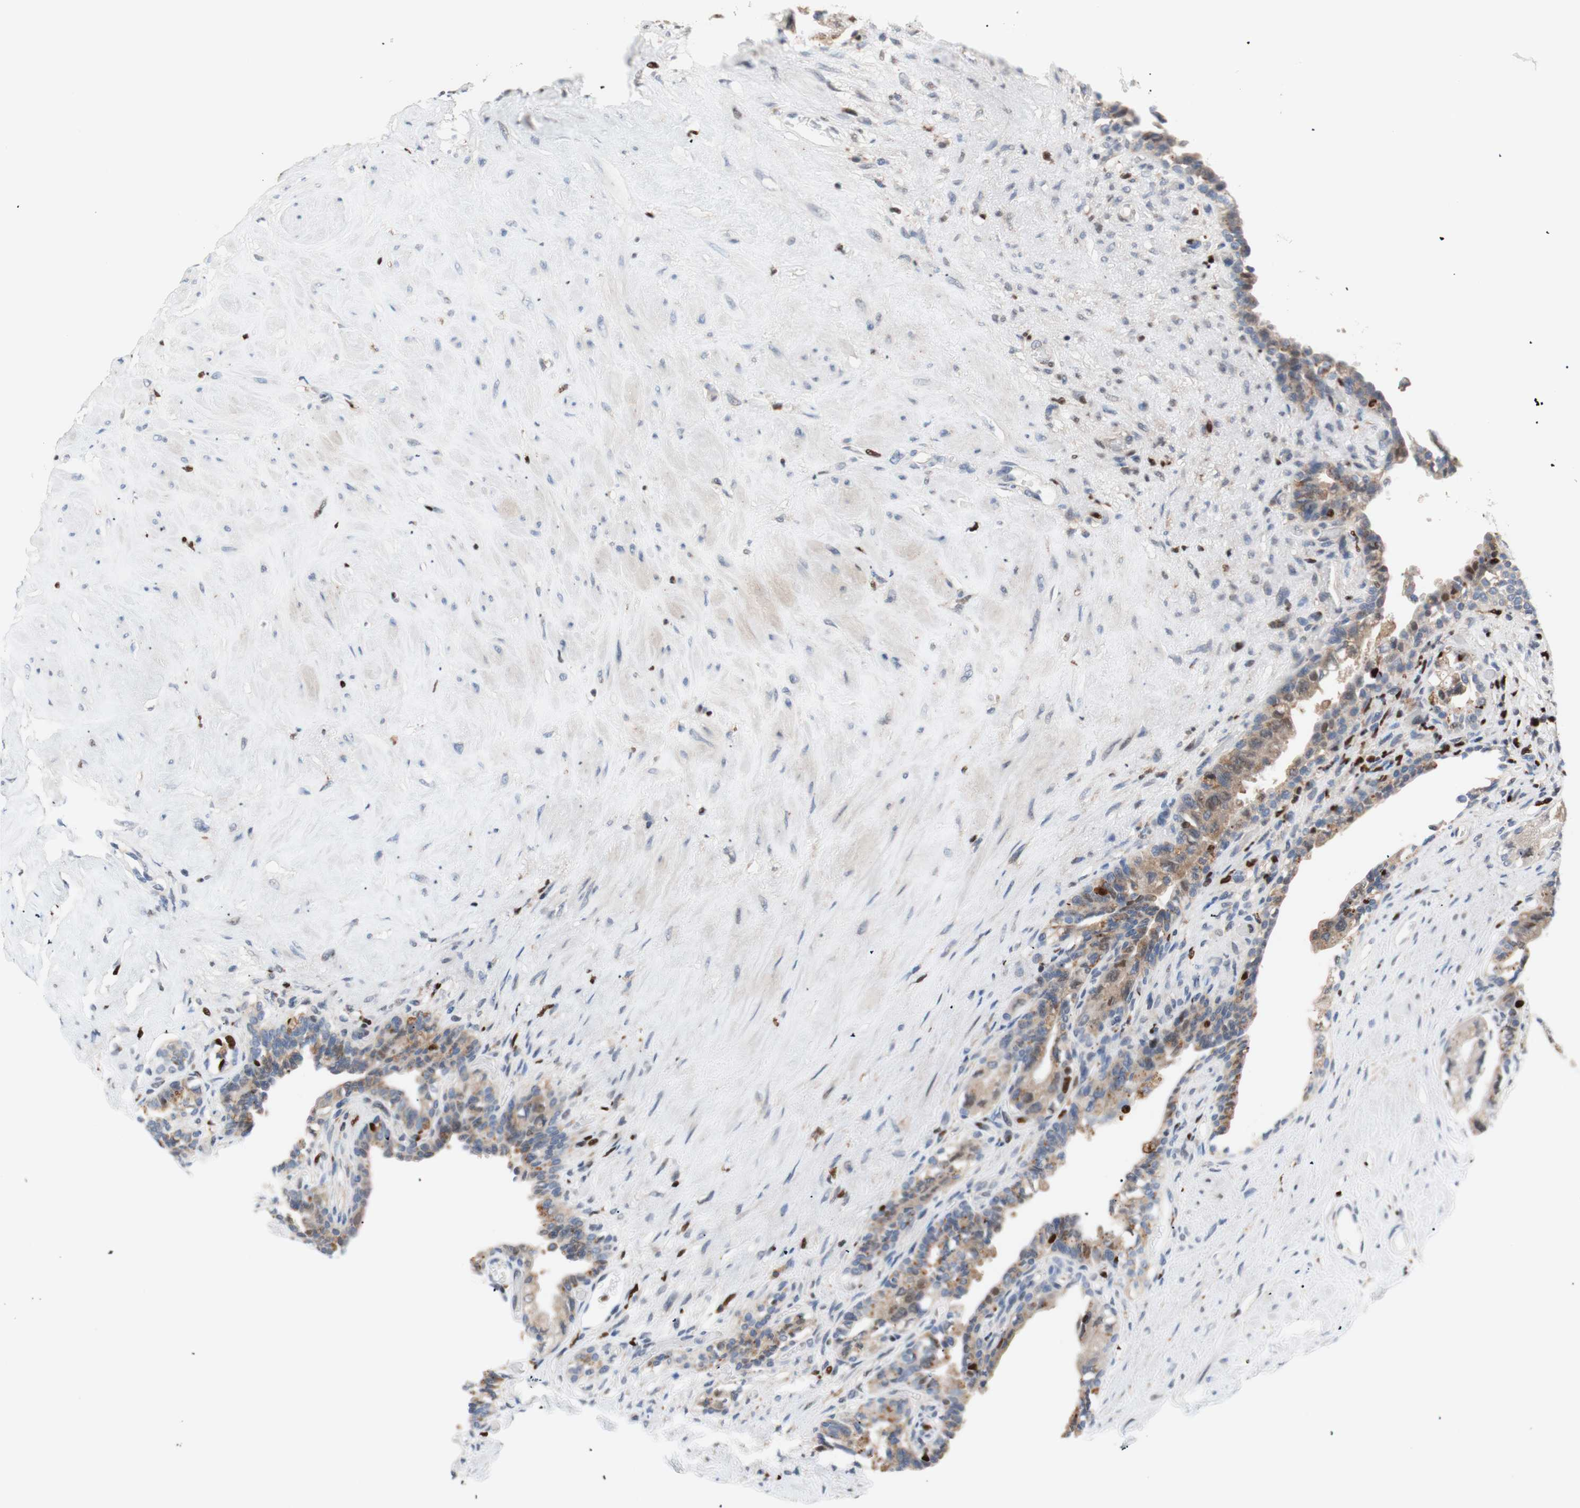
{"staining": {"intensity": "weak", "quantity": ">75%", "location": "cytoplasmic/membranous"}, "tissue": "seminal vesicle", "cell_type": "Glandular cells", "image_type": "normal", "snomed": [{"axis": "morphology", "description": "Normal tissue, NOS"}, {"axis": "topography", "description": "Seminal veicle"}], "caption": "A low amount of weak cytoplasmic/membranous expression is appreciated in about >75% of glandular cells in unremarkable seminal vesicle.", "gene": "EED", "patient": {"sex": "male", "age": 63}}